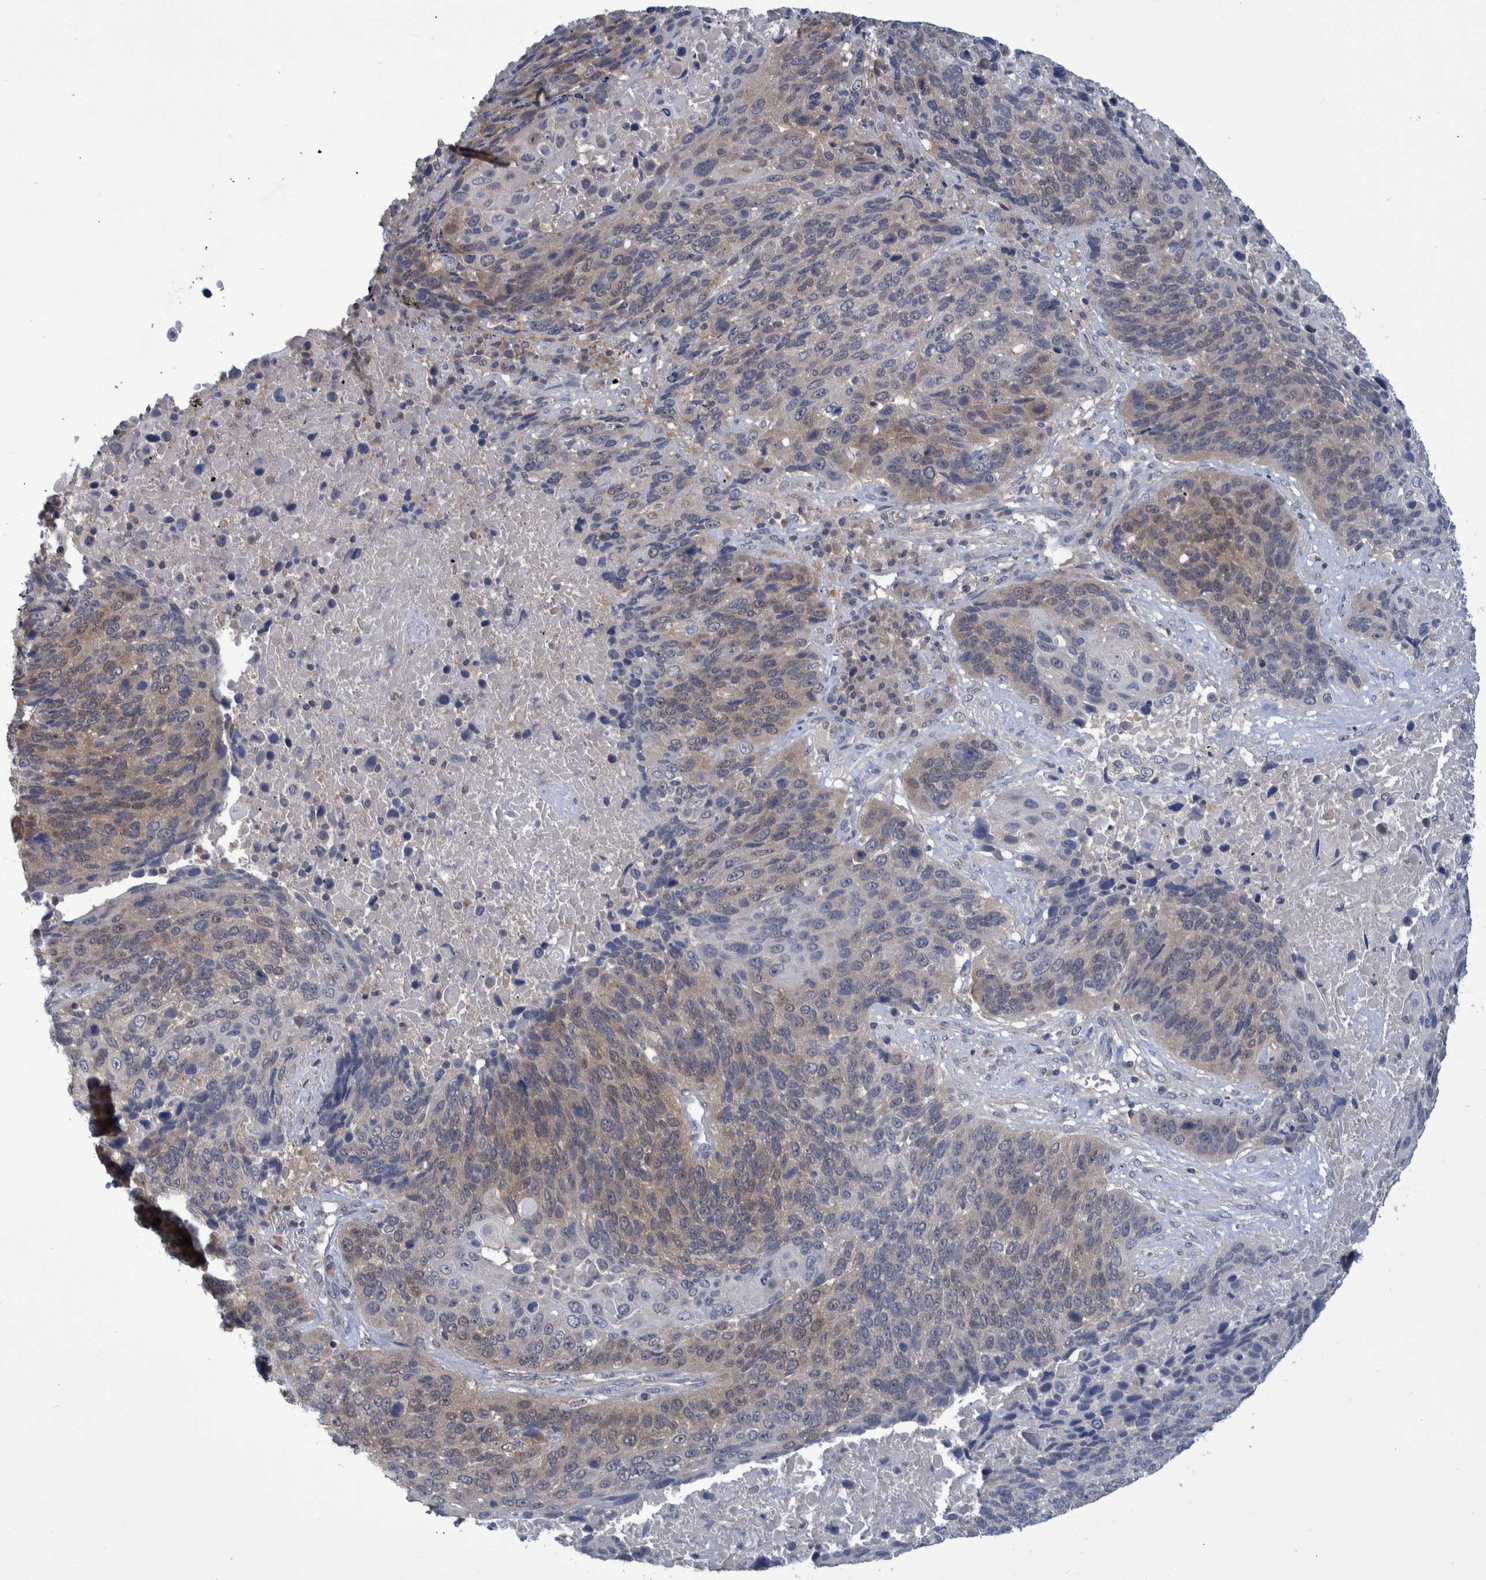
{"staining": {"intensity": "weak", "quantity": "25%-75%", "location": "cytoplasmic/membranous"}, "tissue": "lung cancer", "cell_type": "Tumor cells", "image_type": "cancer", "snomed": [{"axis": "morphology", "description": "Squamous cell carcinoma, NOS"}, {"axis": "topography", "description": "Lung"}], "caption": "An IHC micrograph of neoplastic tissue is shown. Protein staining in brown highlights weak cytoplasmic/membranous positivity in lung squamous cell carcinoma within tumor cells. (Brightfield microscopy of DAB IHC at high magnification).", "gene": "PCYT2", "patient": {"sex": "male", "age": 66}}